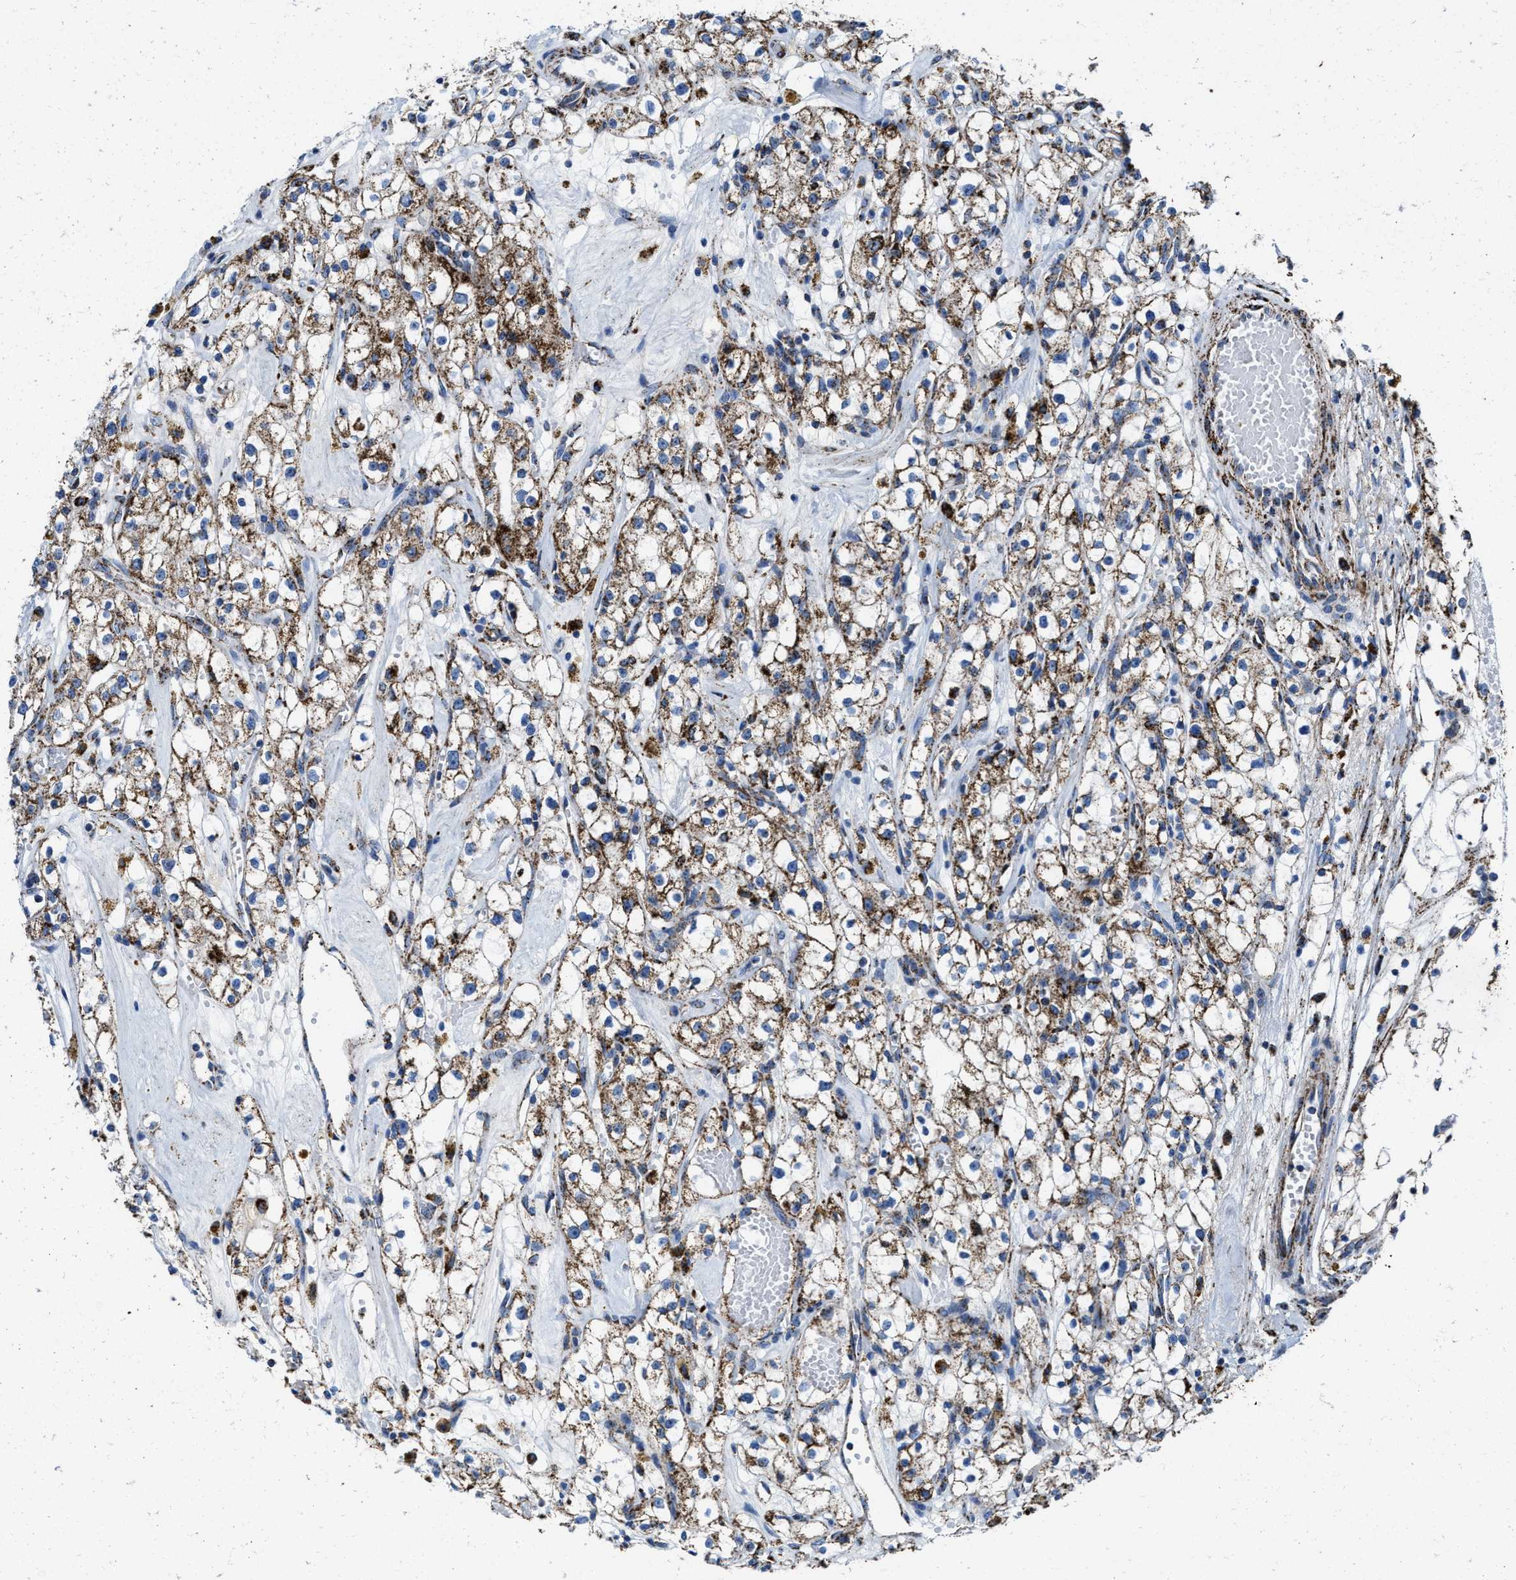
{"staining": {"intensity": "moderate", "quantity": ">75%", "location": "cytoplasmic/membranous"}, "tissue": "renal cancer", "cell_type": "Tumor cells", "image_type": "cancer", "snomed": [{"axis": "morphology", "description": "Adenocarcinoma, NOS"}, {"axis": "topography", "description": "Kidney"}], "caption": "There is medium levels of moderate cytoplasmic/membranous expression in tumor cells of renal cancer (adenocarcinoma), as demonstrated by immunohistochemical staining (brown color).", "gene": "ALDH1B1", "patient": {"sex": "male", "age": 56}}